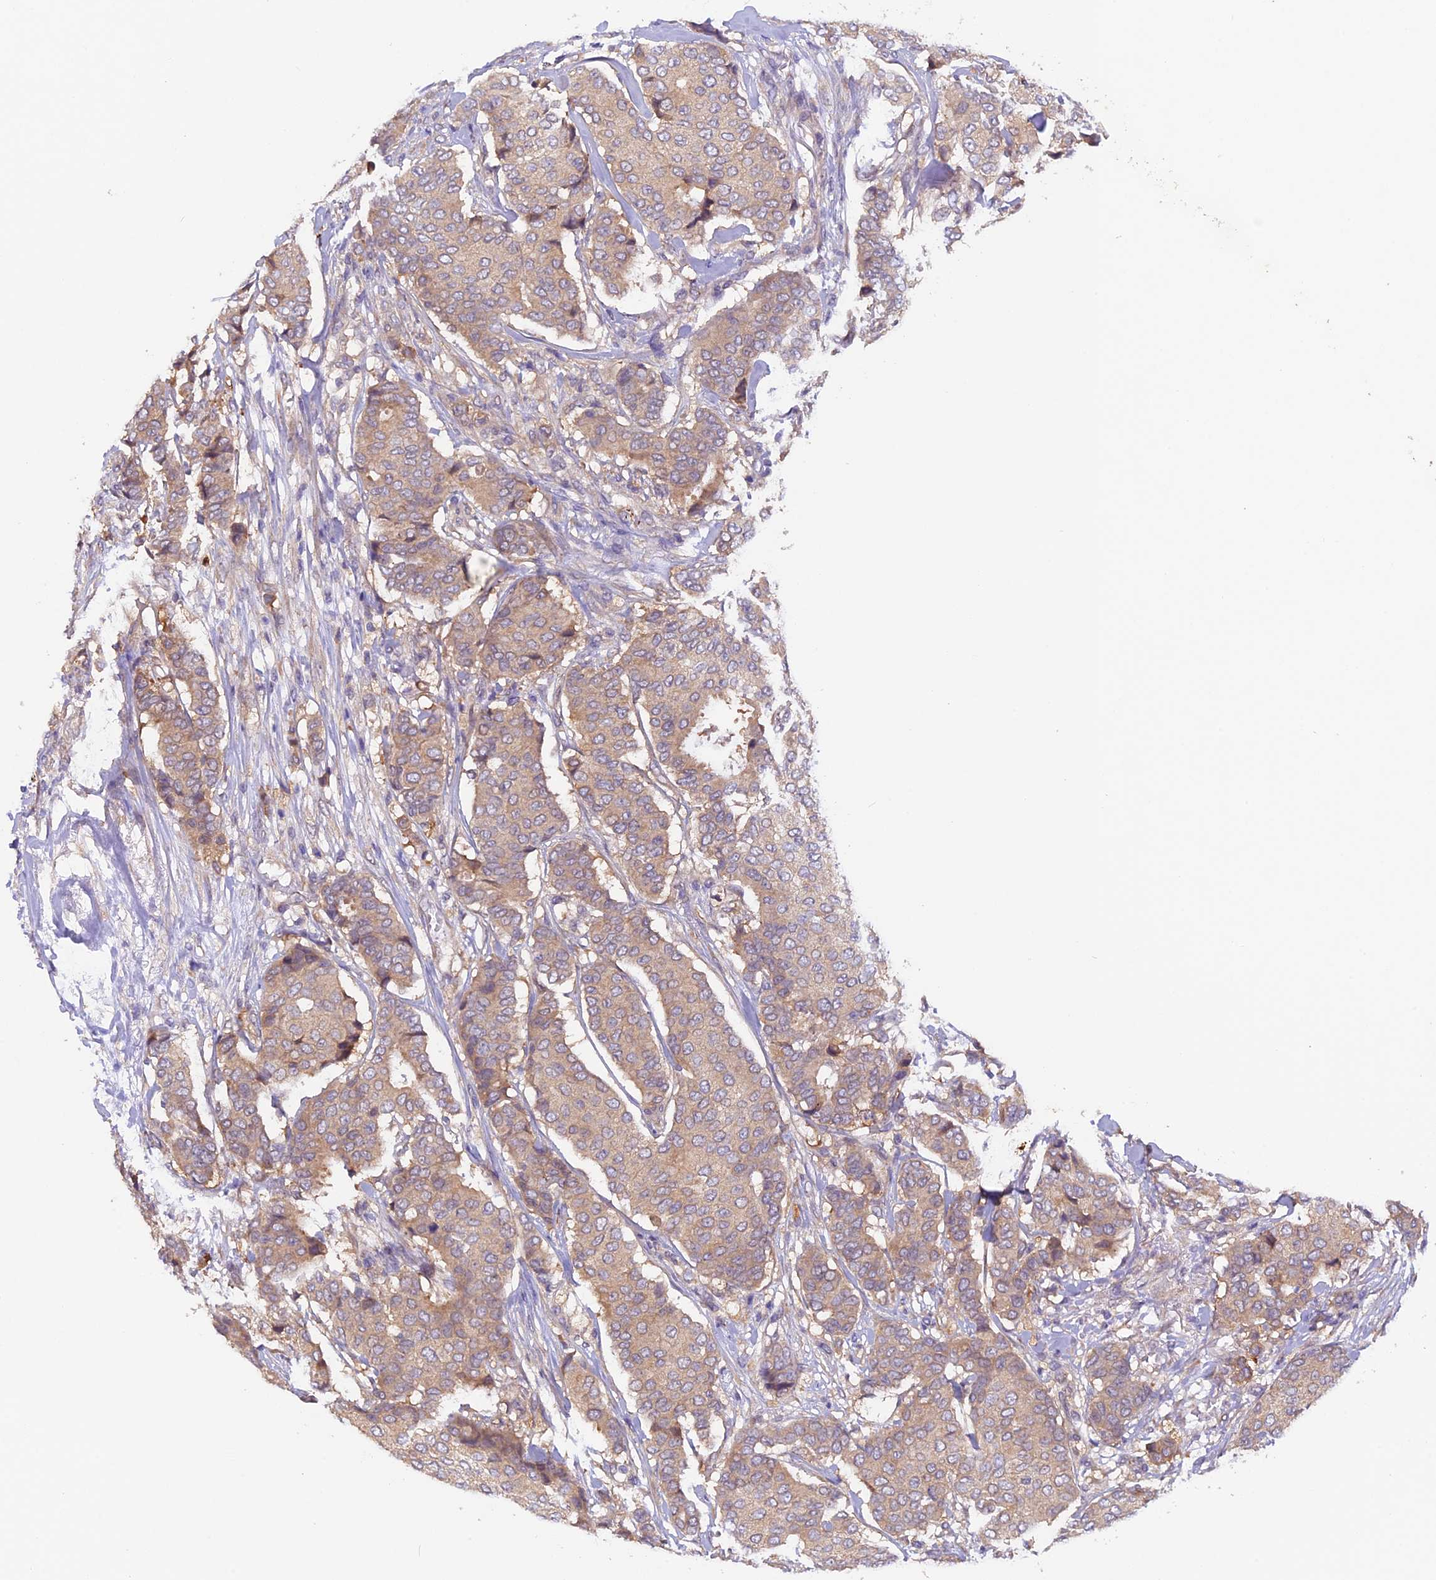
{"staining": {"intensity": "weak", "quantity": "<25%", "location": "cytoplasmic/membranous"}, "tissue": "breast cancer", "cell_type": "Tumor cells", "image_type": "cancer", "snomed": [{"axis": "morphology", "description": "Duct carcinoma"}, {"axis": "topography", "description": "Breast"}], "caption": "A high-resolution image shows IHC staining of breast cancer, which exhibits no significant expression in tumor cells.", "gene": "CCDC9B", "patient": {"sex": "female", "age": 75}}